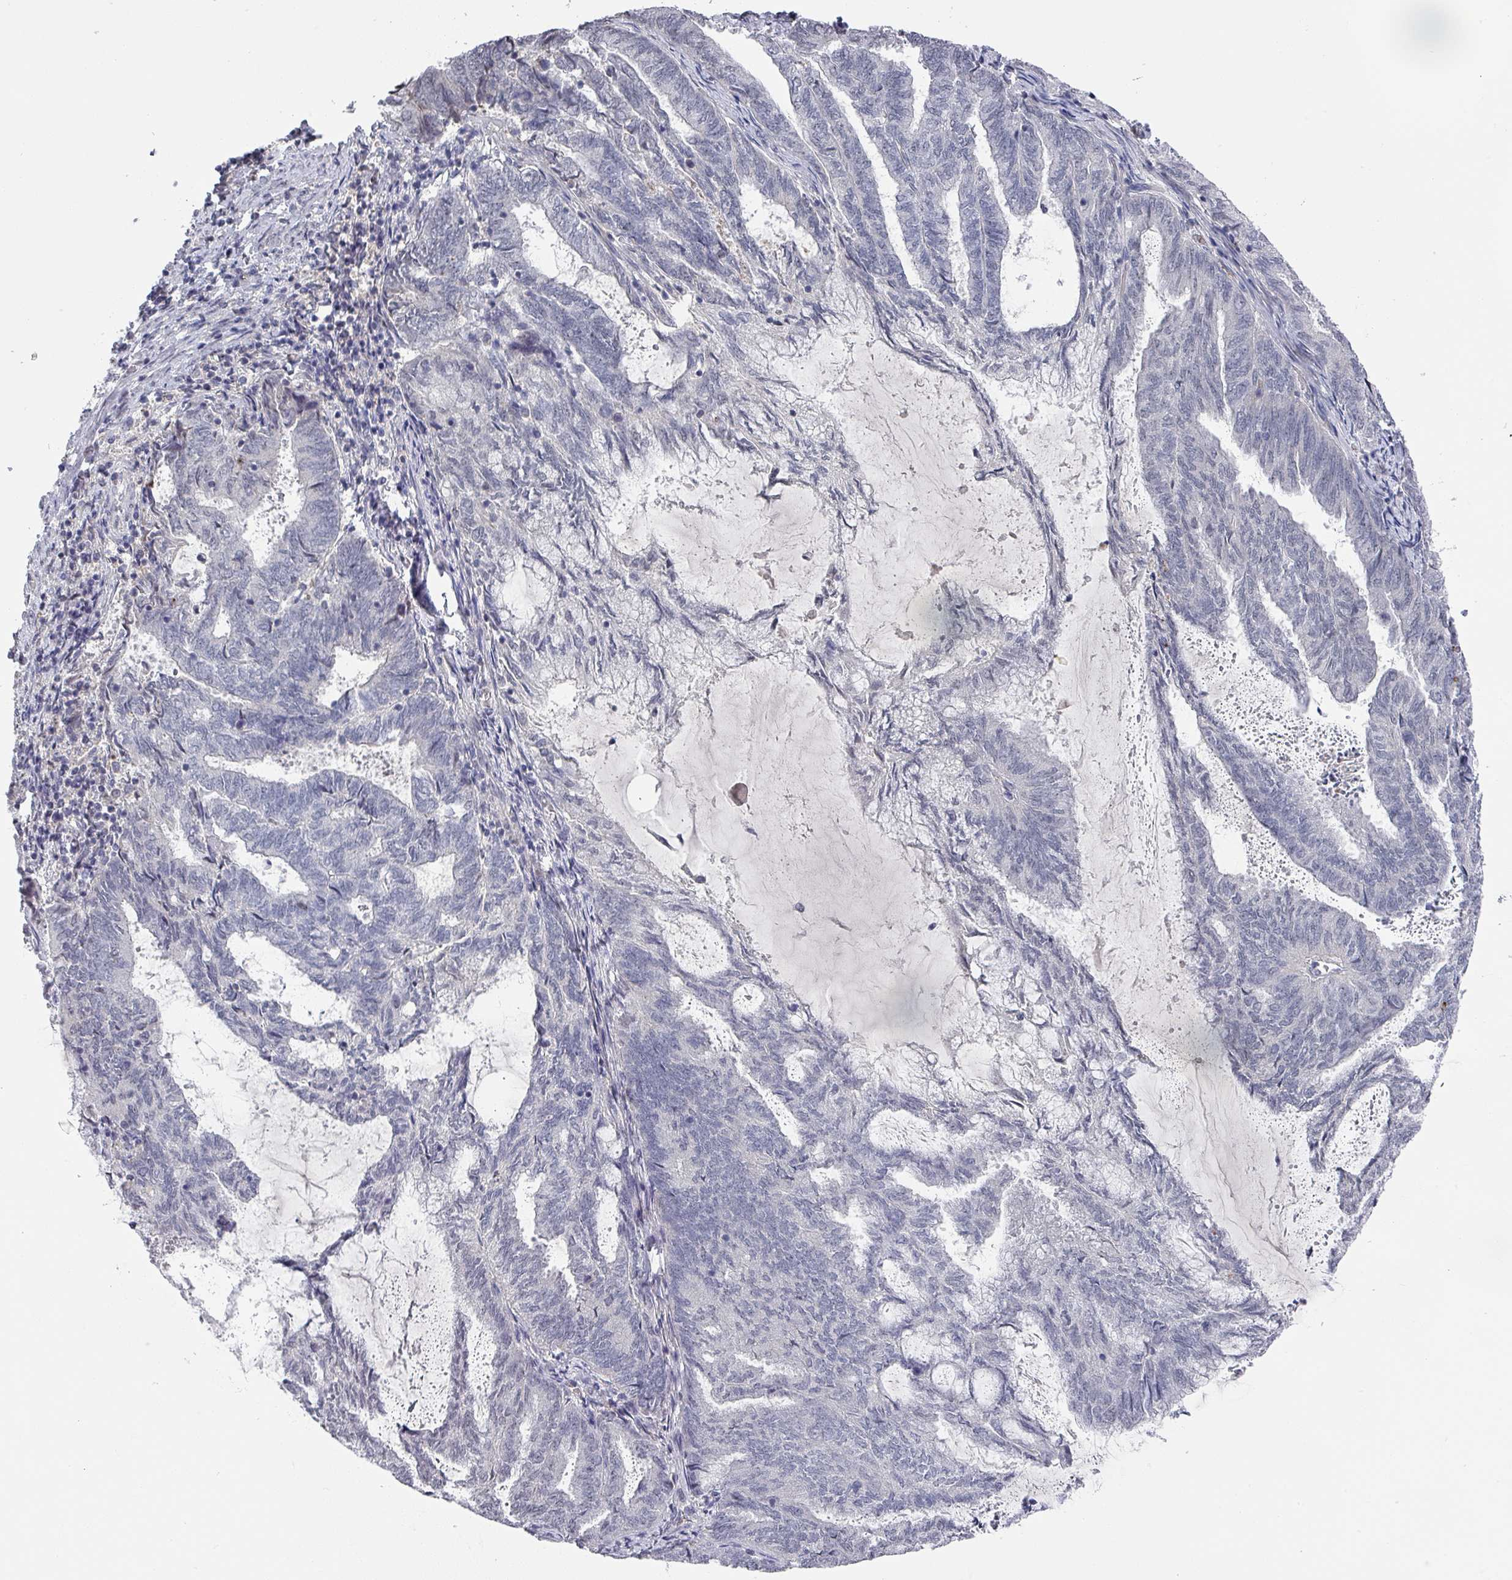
{"staining": {"intensity": "negative", "quantity": "none", "location": "none"}, "tissue": "endometrial cancer", "cell_type": "Tumor cells", "image_type": "cancer", "snomed": [{"axis": "morphology", "description": "Adenocarcinoma, NOS"}, {"axis": "topography", "description": "Endometrium"}], "caption": "A high-resolution histopathology image shows immunohistochemistry (IHC) staining of endometrial adenocarcinoma, which exhibits no significant expression in tumor cells. Brightfield microscopy of IHC stained with DAB (3,3'-diaminobenzidine) (brown) and hematoxylin (blue), captured at high magnification.", "gene": "ZNF654", "patient": {"sex": "female", "age": 80}}